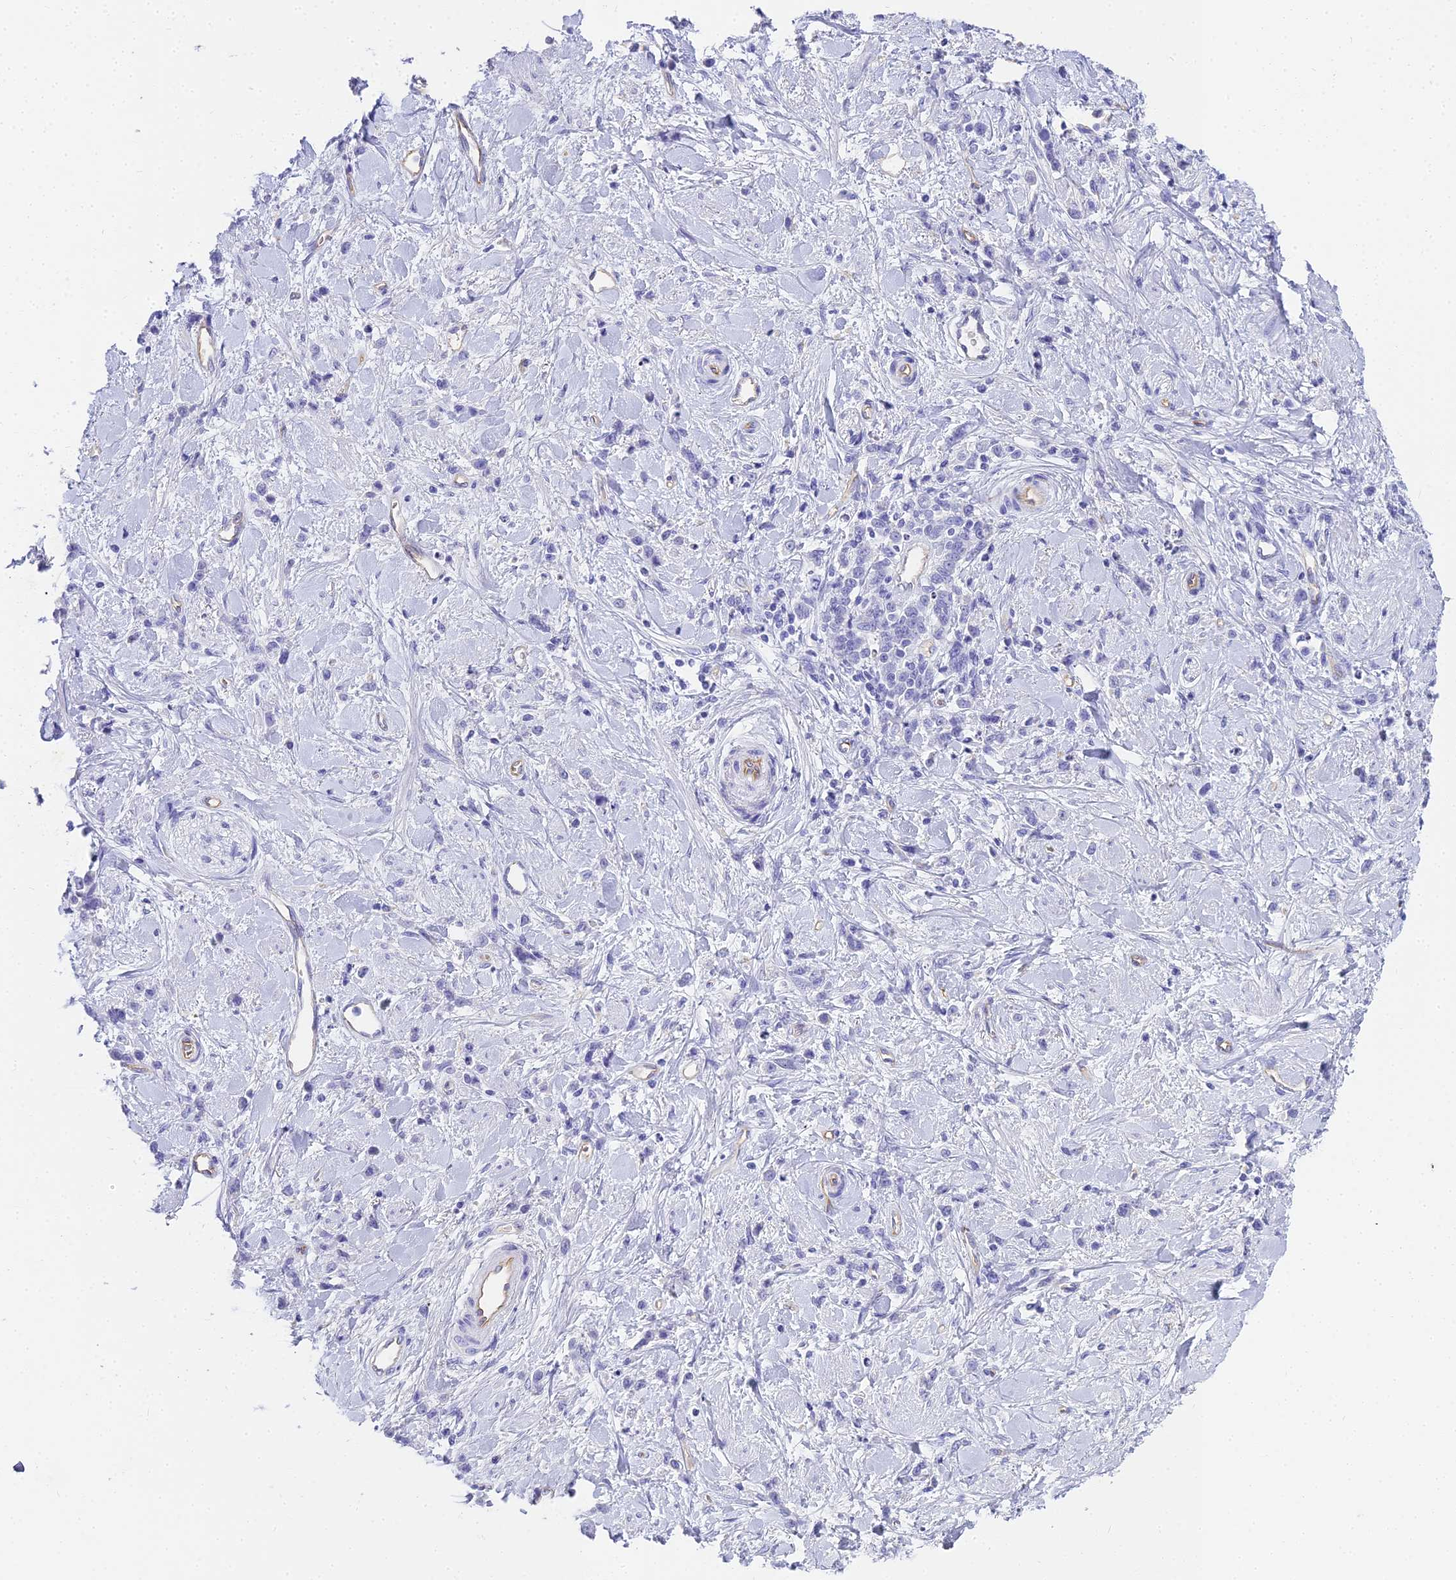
{"staining": {"intensity": "negative", "quantity": "none", "location": "none"}, "tissue": "stomach cancer", "cell_type": "Tumor cells", "image_type": "cancer", "snomed": [{"axis": "morphology", "description": "Adenocarcinoma, NOS"}, {"axis": "topography", "description": "Stomach"}], "caption": "The photomicrograph demonstrates no significant expression in tumor cells of stomach cancer (adenocarcinoma). The staining was performed using DAB to visualize the protein expression in brown, while the nuclei were stained in blue with hematoxylin (Magnification: 20x).", "gene": "NINJ1", "patient": {"sex": "female", "age": 60}}